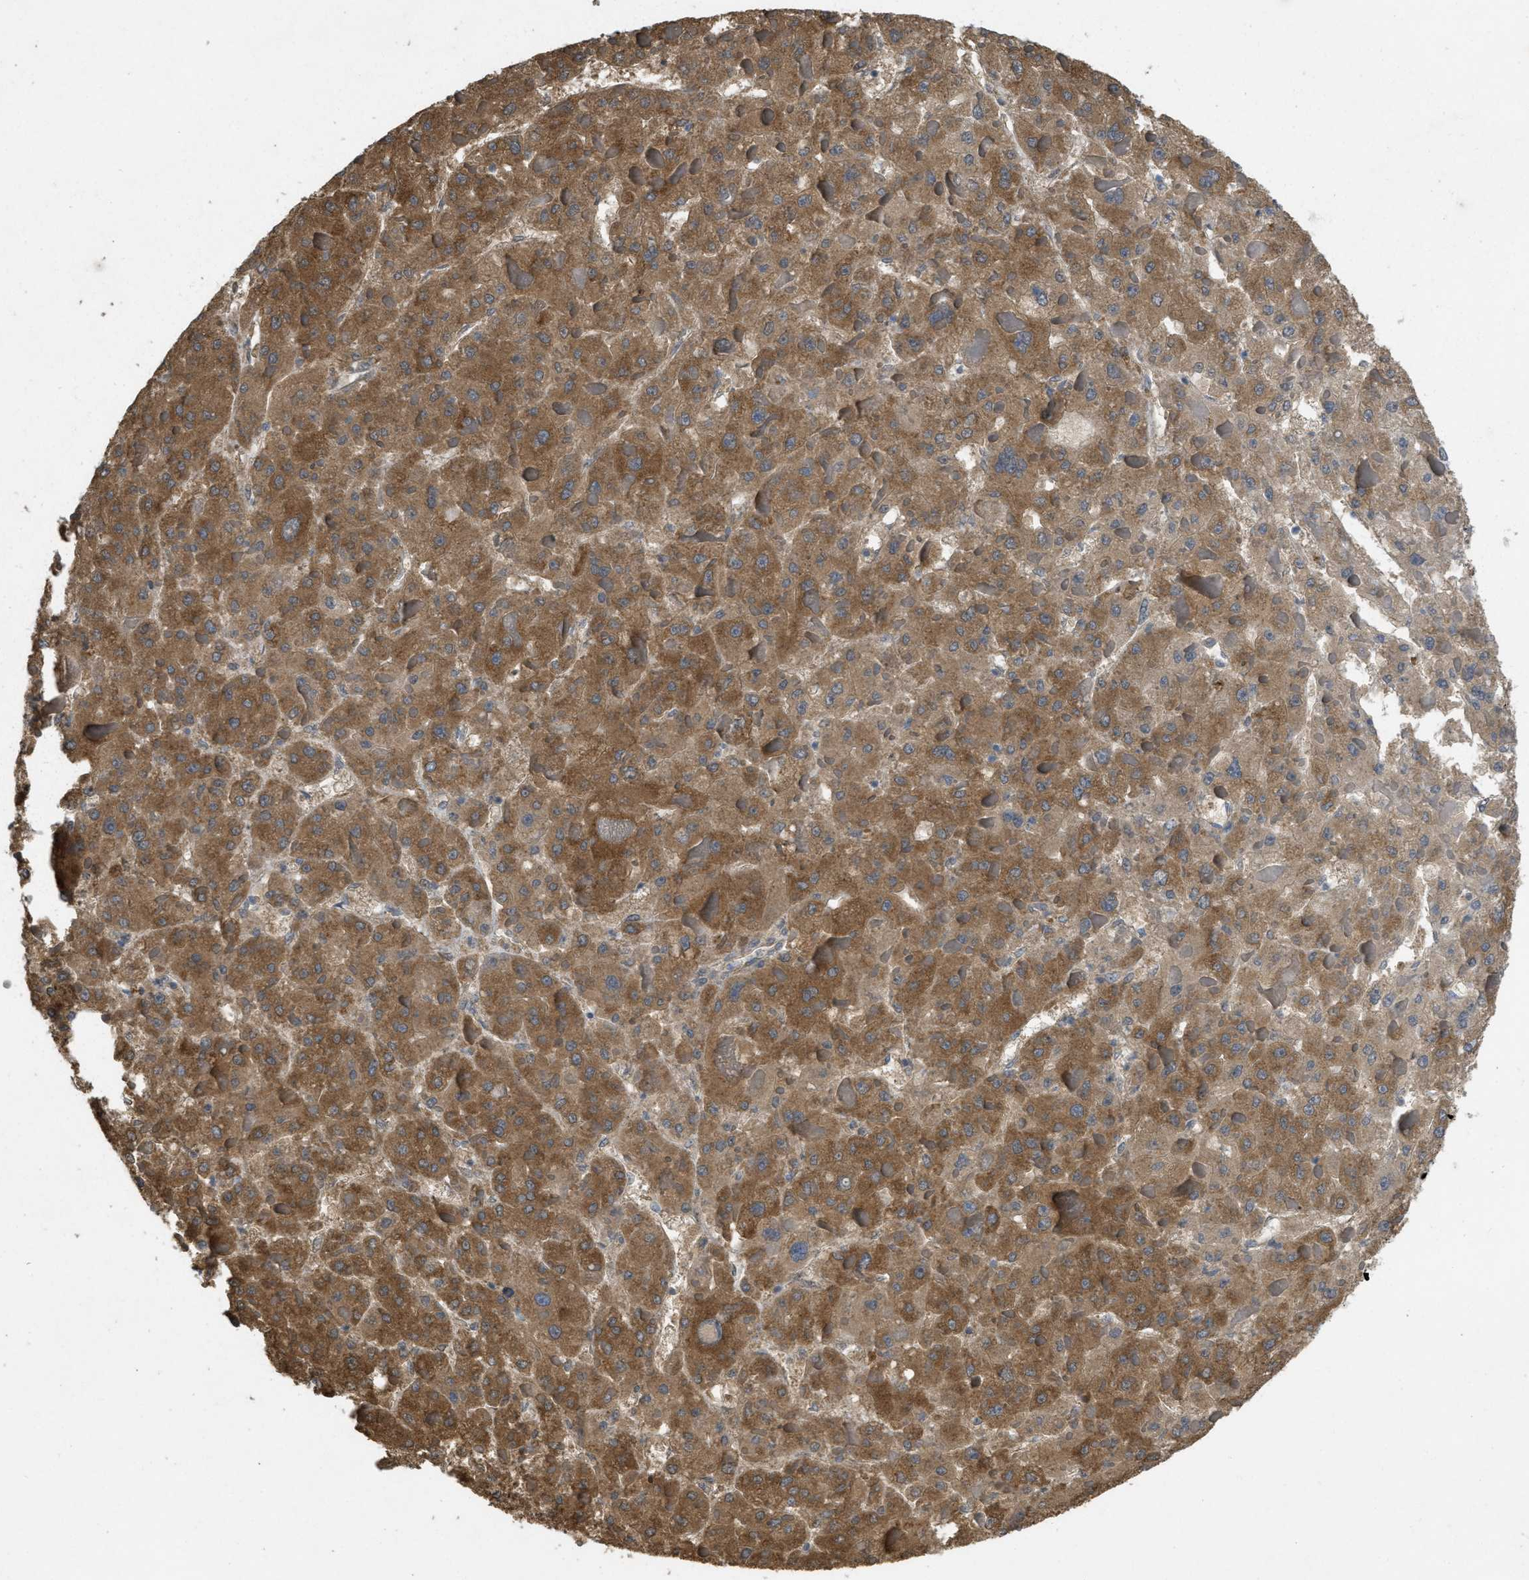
{"staining": {"intensity": "moderate", "quantity": ">75%", "location": "cytoplasmic/membranous"}, "tissue": "liver cancer", "cell_type": "Tumor cells", "image_type": "cancer", "snomed": [{"axis": "morphology", "description": "Carcinoma, Hepatocellular, NOS"}, {"axis": "topography", "description": "Liver"}], "caption": "Hepatocellular carcinoma (liver) stained with a brown dye reveals moderate cytoplasmic/membranous positive positivity in approximately >75% of tumor cells.", "gene": "IFNLR1", "patient": {"sex": "female", "age": 73}}